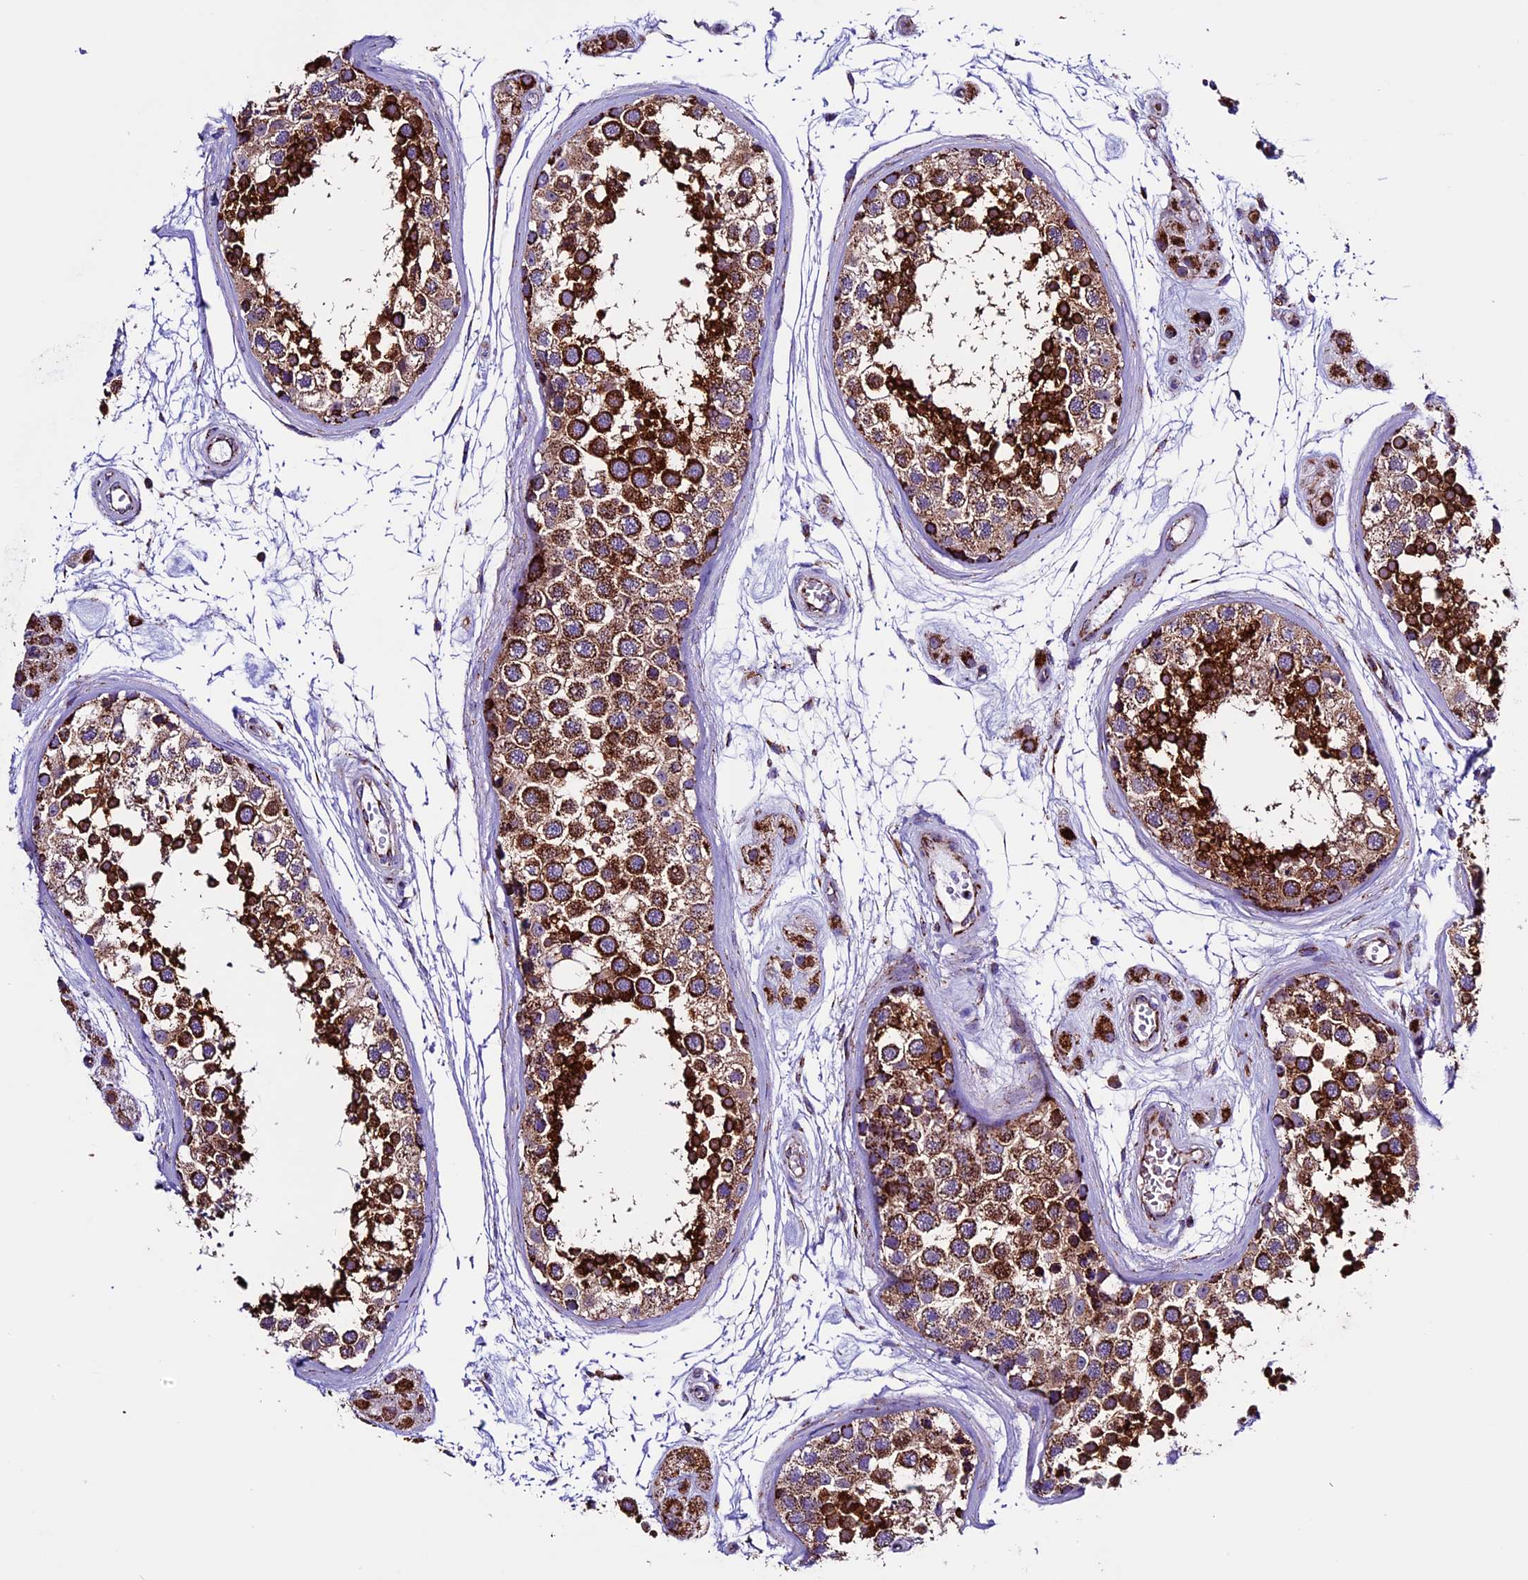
{"staining": {"intensity": "strong", "quantity": ">75%", "location": "cytoplasmic/membranous"}, "tissue": "testis", "cell_type": "Cells in seminiferous ducts", "image_type": "normal", "snomed": [{"axis": "morphology", "description": "Normal tissue, NOS"}, {"axis": "topography", "description": "Testis"}], "caption": "Protein analysis of normal testis shows strong cytoplasmic/membranous positivity in about >75% of cells in seminiferous ducts.", "gene": "CX3CL1", "patient": {"sex": "male", "age": 56}}